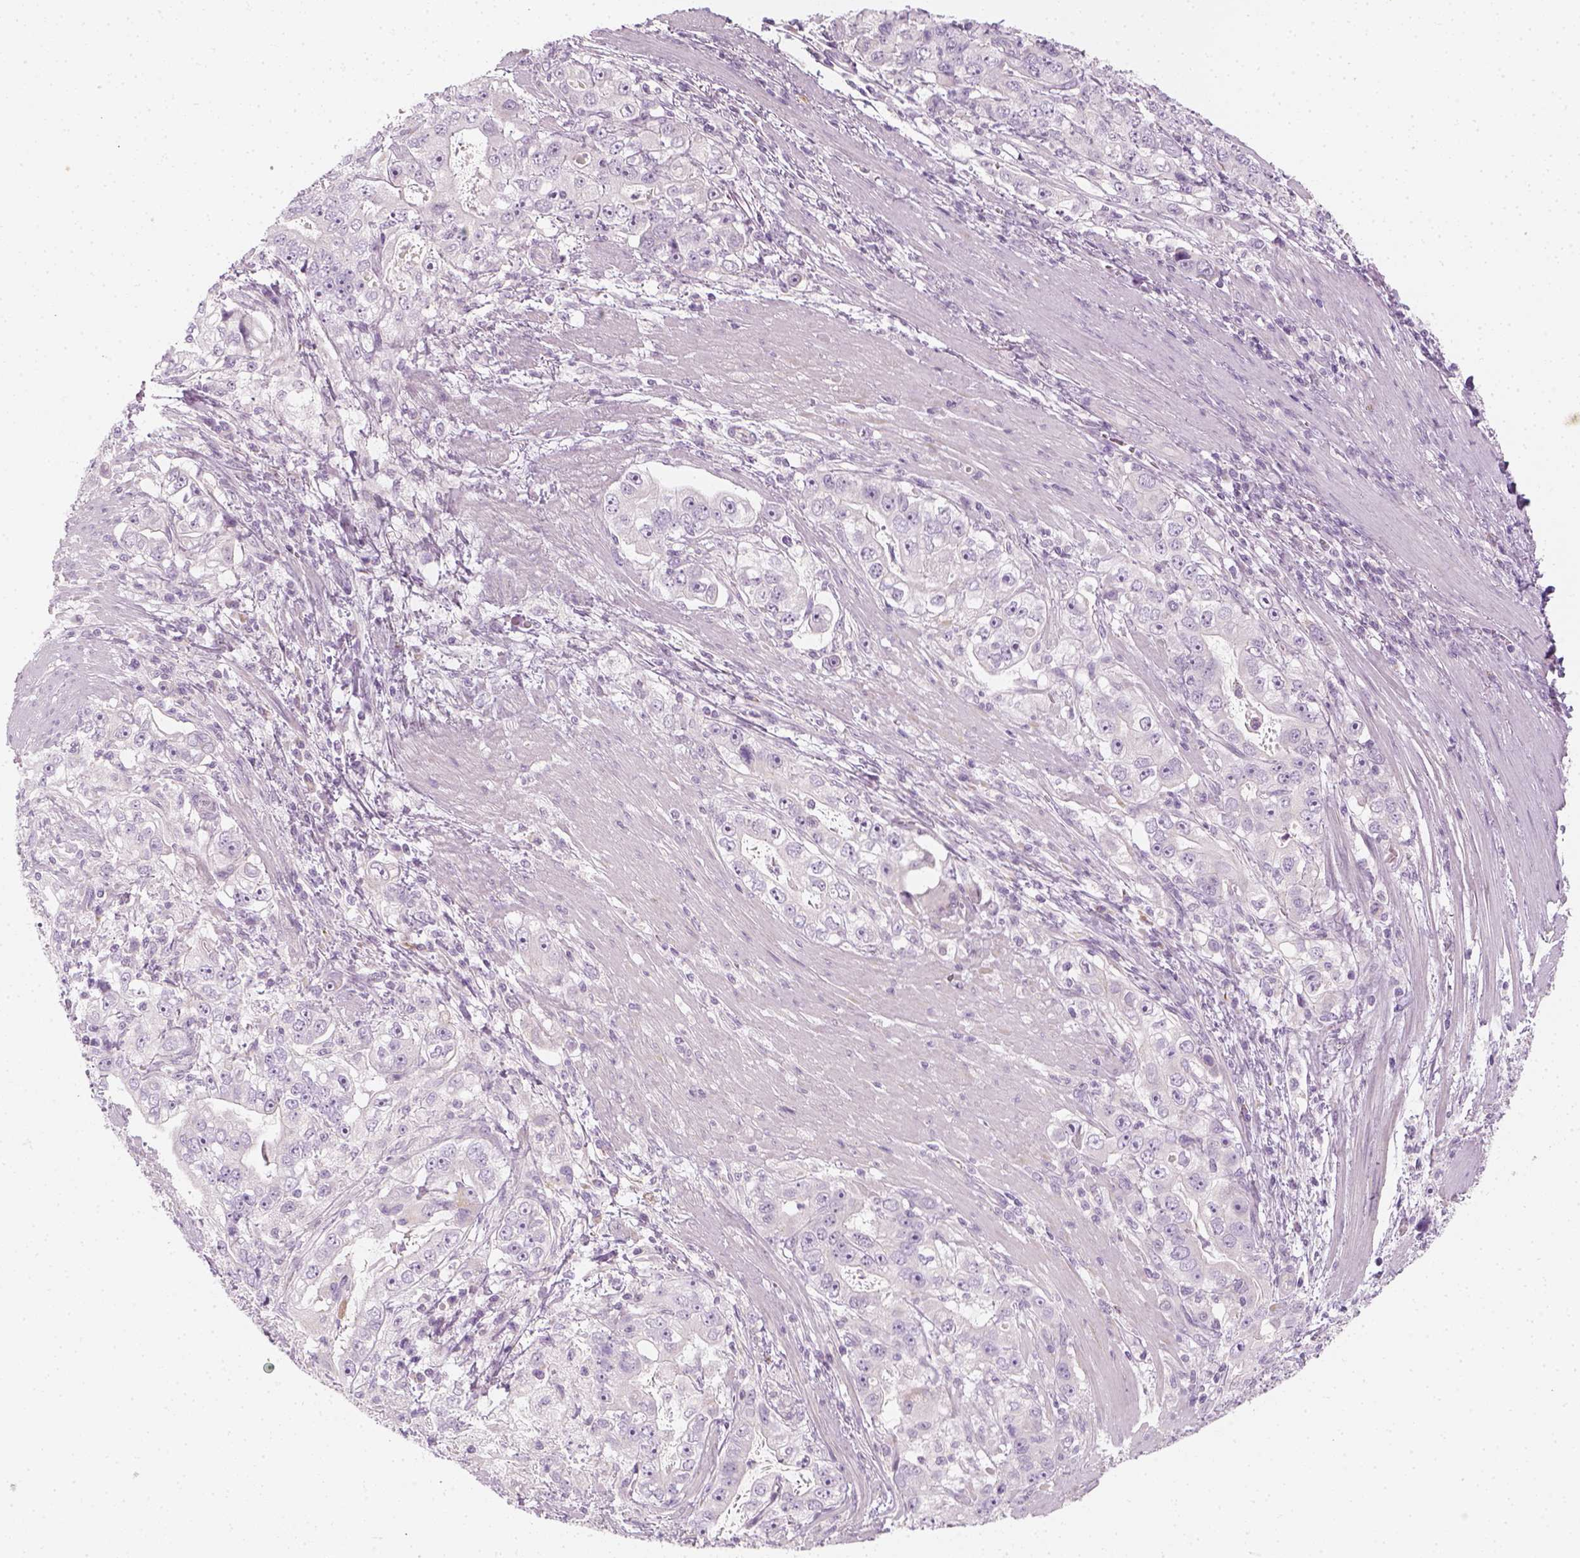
{"staining": {"intensity": "negative", "quantity": "none", "location": "none"}, "tissue": "stomach cancer", "cell_type": "Tumor cells", "image_type": "cancer", "snomed": [{"axis": "morphology", "description": "Adenocarcinoma, NOS"}, {"axis": "topography", "description": "Stomach, lower"}], "caption": "Stomach adenocarcinoma was stained to show a protein in brown. There is no significant expression in tumor cells. (Stains: DAB (3,3'-diaminobenzidine) immunohistochemistry with hematoxylin counter stain, Microscopy: brightfield microscopy at high magnification).", "gene": "PRAME", "patient": {"sex": "female", "age": 72}}